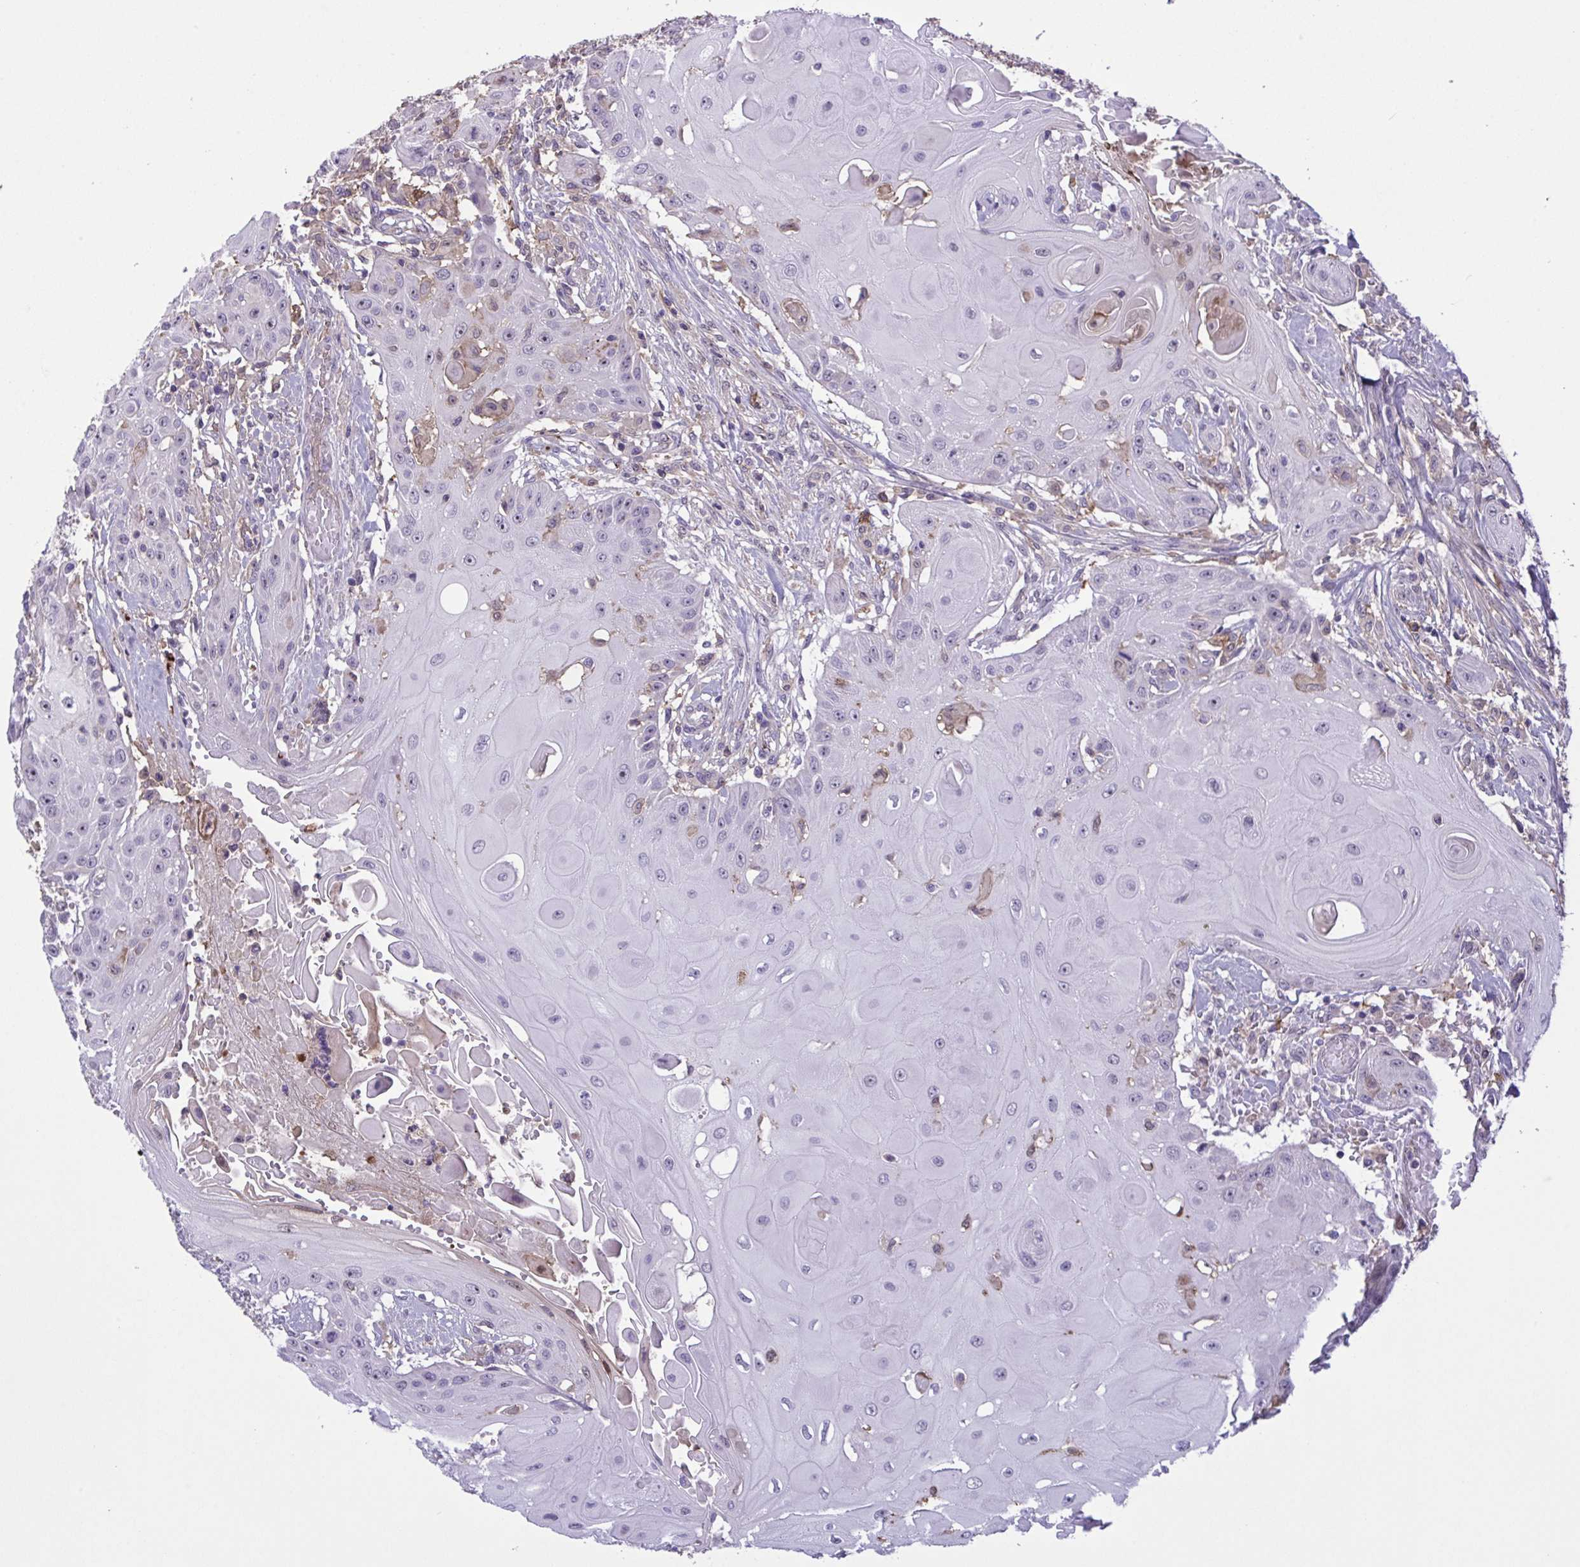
{"staining": {"intensity": "negative", "quantity": "none", "location": "none"}, "tissue": "head and neck cancer", "cell_type": "Tumor cells", "image_type": "cancer", "snomed": [{"axis": "morphology", "description": "Squamous cell carcinoma, NOS"}, {"axis": "topography", "description": "Oral tissue"}, {"axis": "topography", "description": "Head-Neck"}, {"axis": "topography", "description": "Neck, NOS"}], "caption": "Immunohistochemistry (IHC) of human head and neck cancer (squamous cell carcinoma) demonstrates no positivity in tumor cells.", "gene": "CD101", "patient": {"sex": "female", "age": 55}}